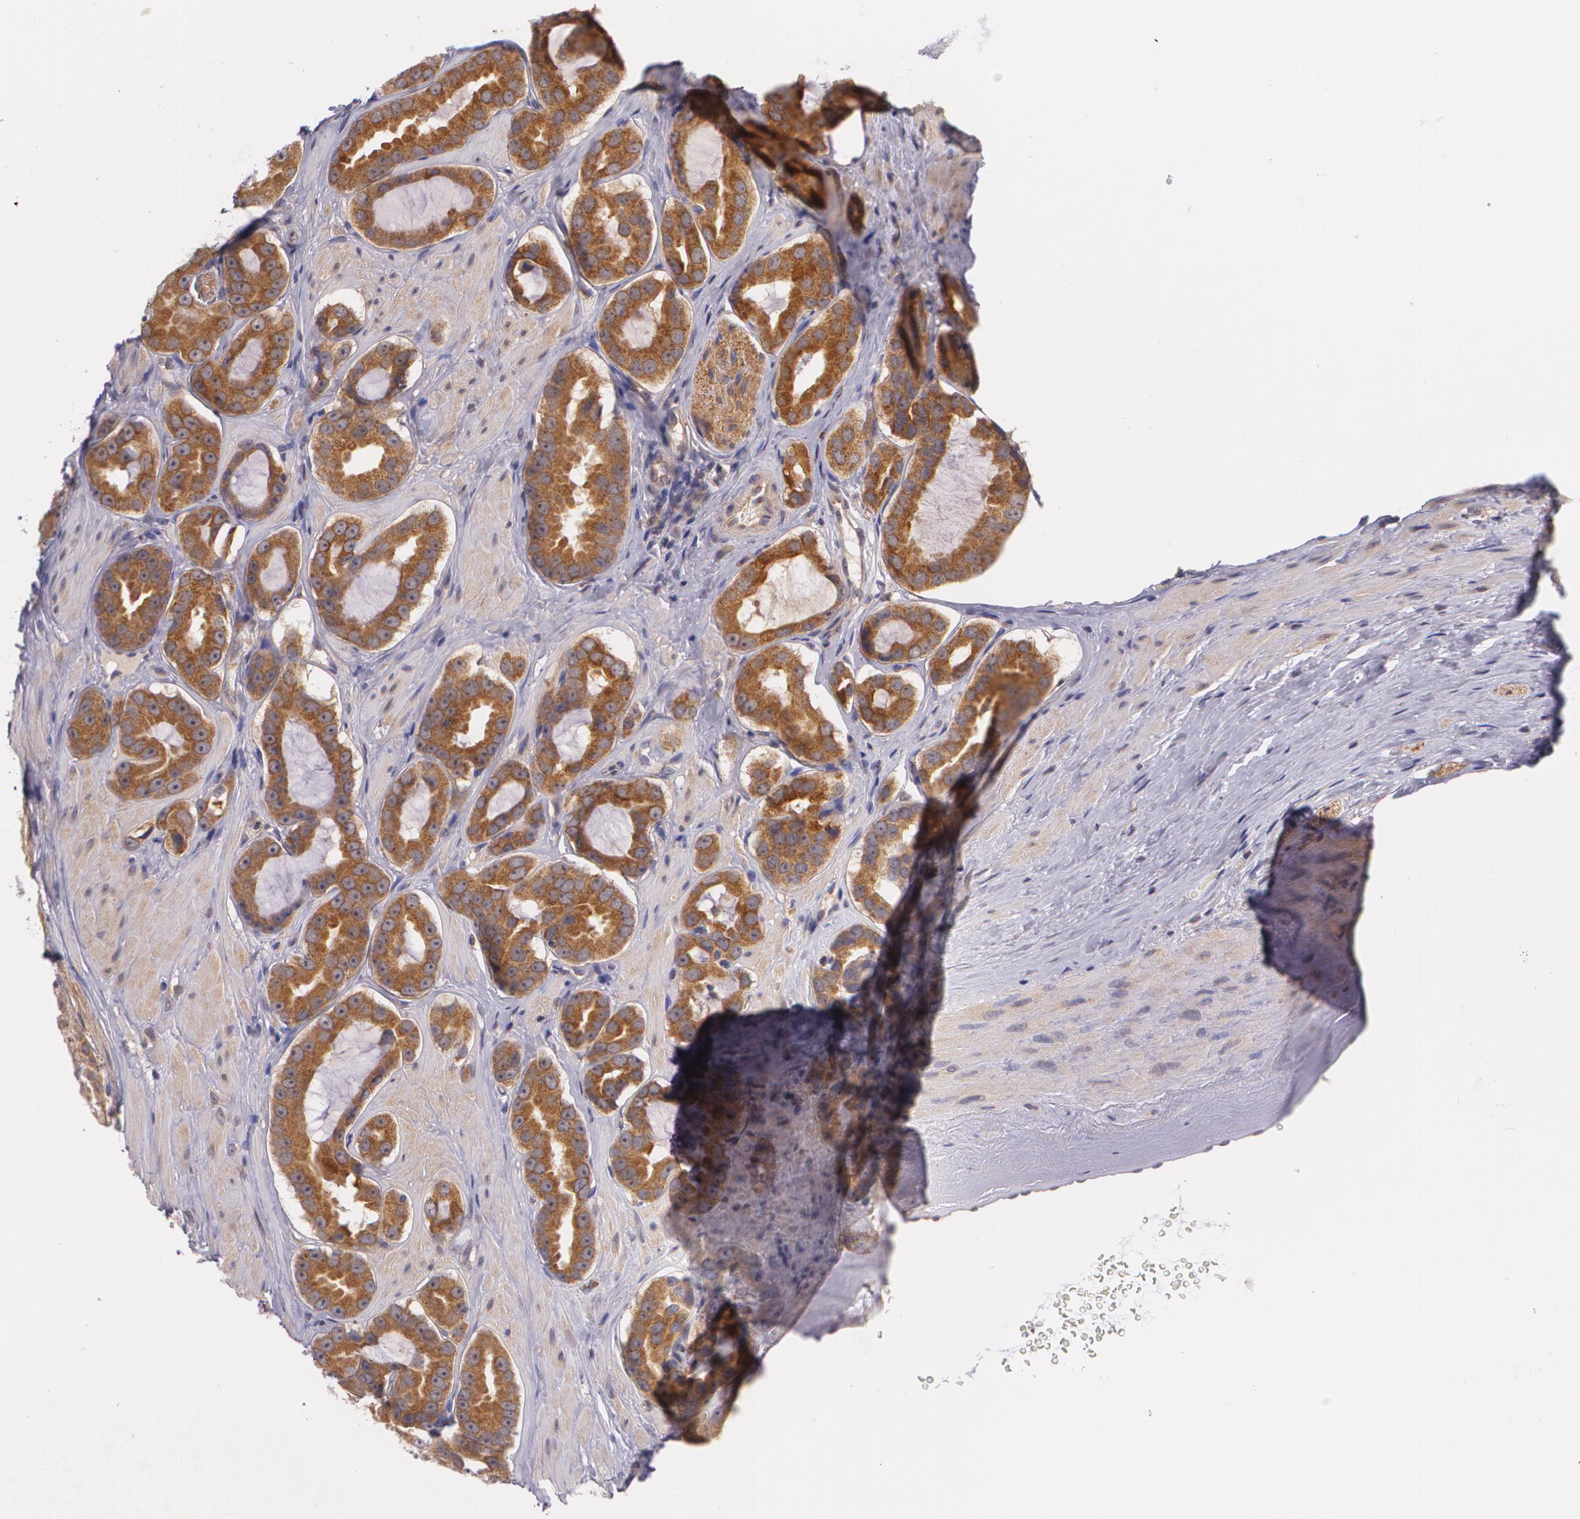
{"staining": {"intensity": "moderate", "quantity": ">75%", "location": "cytoplasmic/membranous"}, "tissue": "prostate cancer", "cell_type": "Tumor cells", "image_type": "cancer", "snomed": [{"axis": "morphology", "description": "Adenocarcinoma, Low grade"}, {"axis": "topography", "description": "Prostate"}], "caption": "Immunohistochemical staining of prostate adenocarcinoma (low-grade) exhibits medium levels of moderate cytoplasmic/membranous expression in approximately >75% of tumor cells.", "gene": "CCL17", "patient": {"sex": "male", "age": 59}}